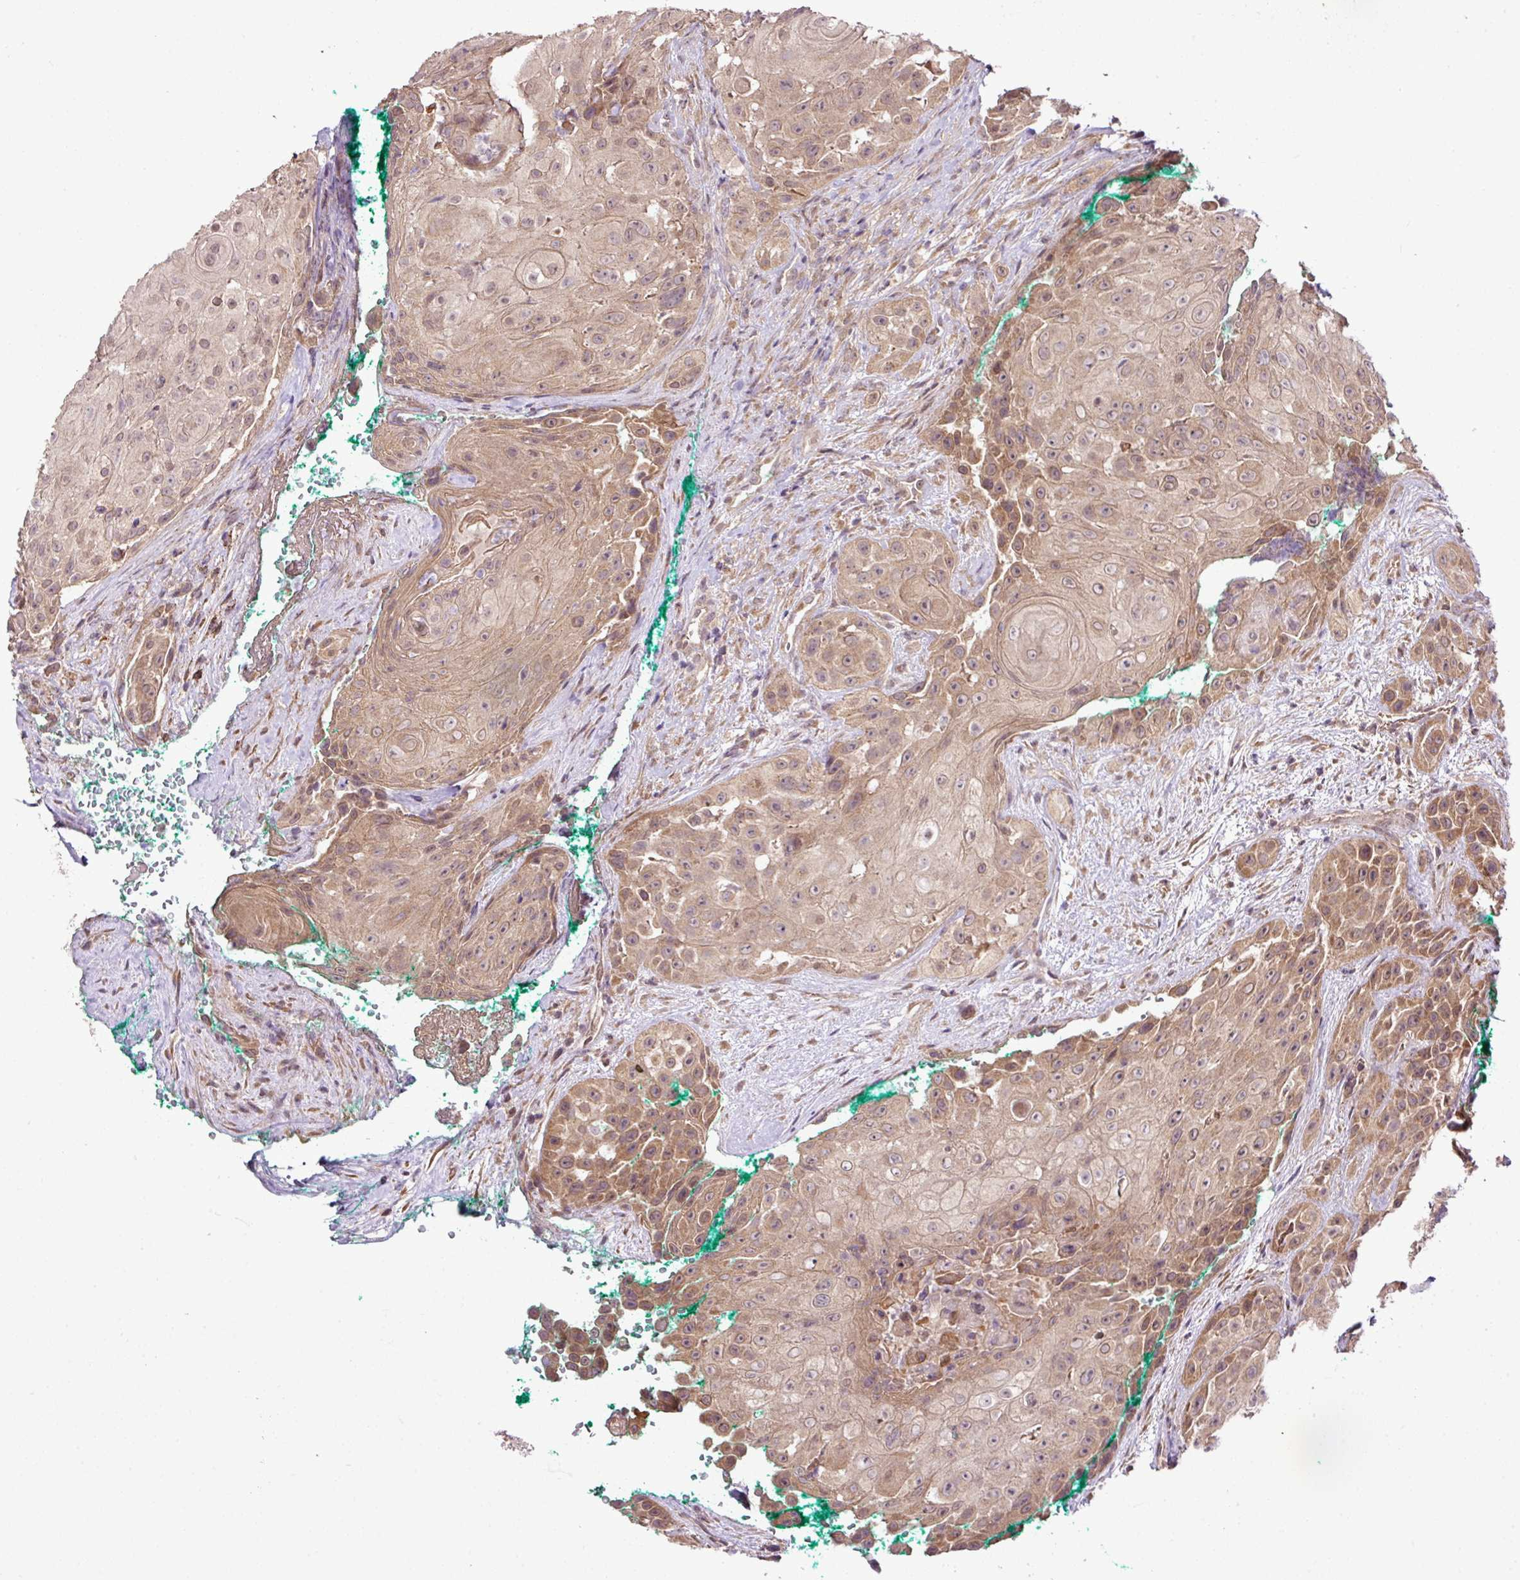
{"staining": {"intensity": "moderate", "quantity": ">75%", "location": "cytoplasmic/membranous,nuclear"}, "tissue": "head and neck cancer", "cell_type": "Tumor cells", "image_type": "cancer", "snomed": [{"axis": "morphology", "description": "Squamous cell carcinoma, NOS"}, {"axis": "topography", "description": "Head-Neck"}], "caption": "Protein analysis of head and neck cancer tissue displays moderate cytoplasmic/membranous and nuclear staining in about >75% of tumor cells. The protein of interest is stained brown, and the nuclei are stained in blue (DAB (3,3'-diaminobenzidine) IHC with brightfield microscopy, high magnification).", "gene": "DNAAF4", "patient": {"sex": "male", "age": 83}}